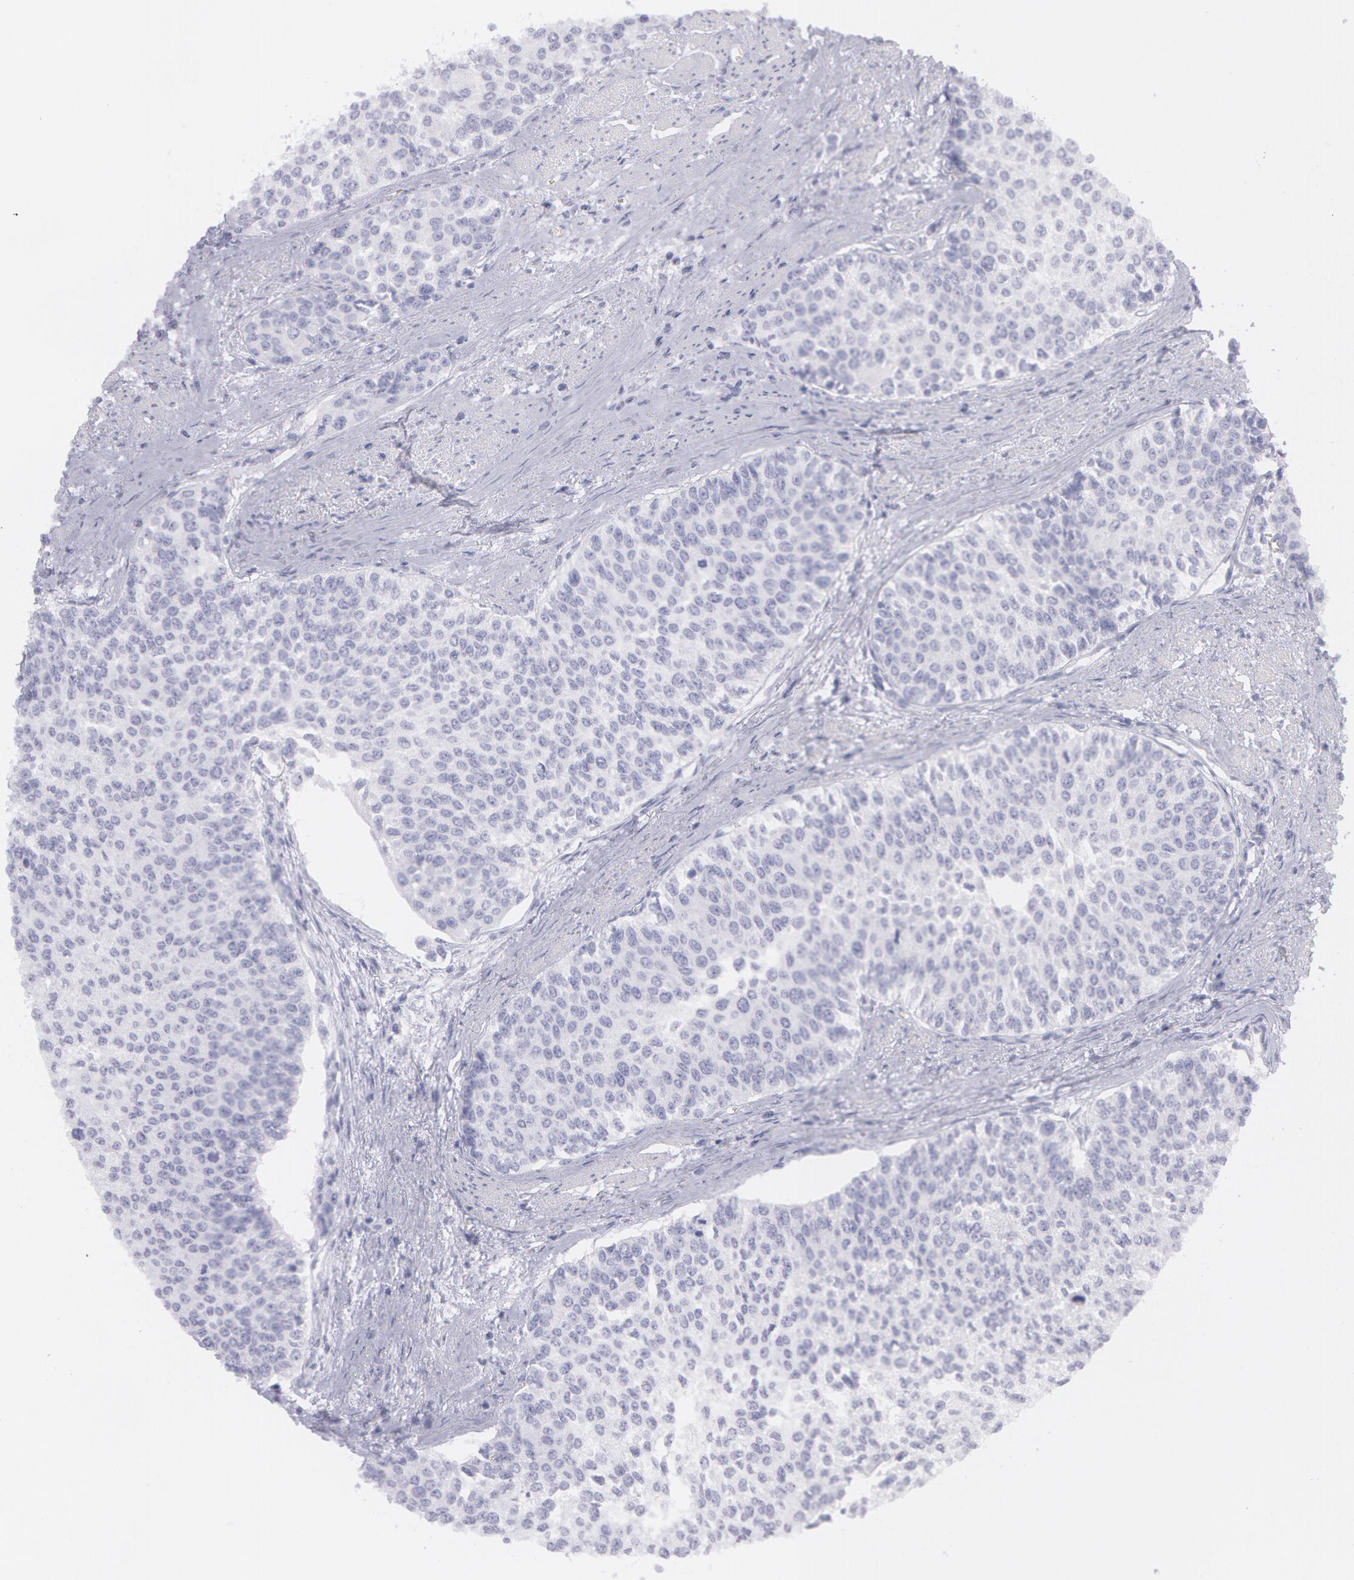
{"staining": {"intensity": "negative", "quantity": "none", "location": "none"}, "tissue": "urothelial cancer", "cell_type": "Tumor cells", "image_type": "cancer", "snomed": [{"axis": "morphology", "description": "Urothelial carcinoma, Low grade"}, {"axis": "topography", "description": "Urinary bladder"}], "caption": "Immunohistochemistry (IHC) image of urothelial cancer stained for a protein (brown), which exhibits no expression in tumor cells.", "gene": "AMACR", "patient": {"sex": "female", "age": 73}}